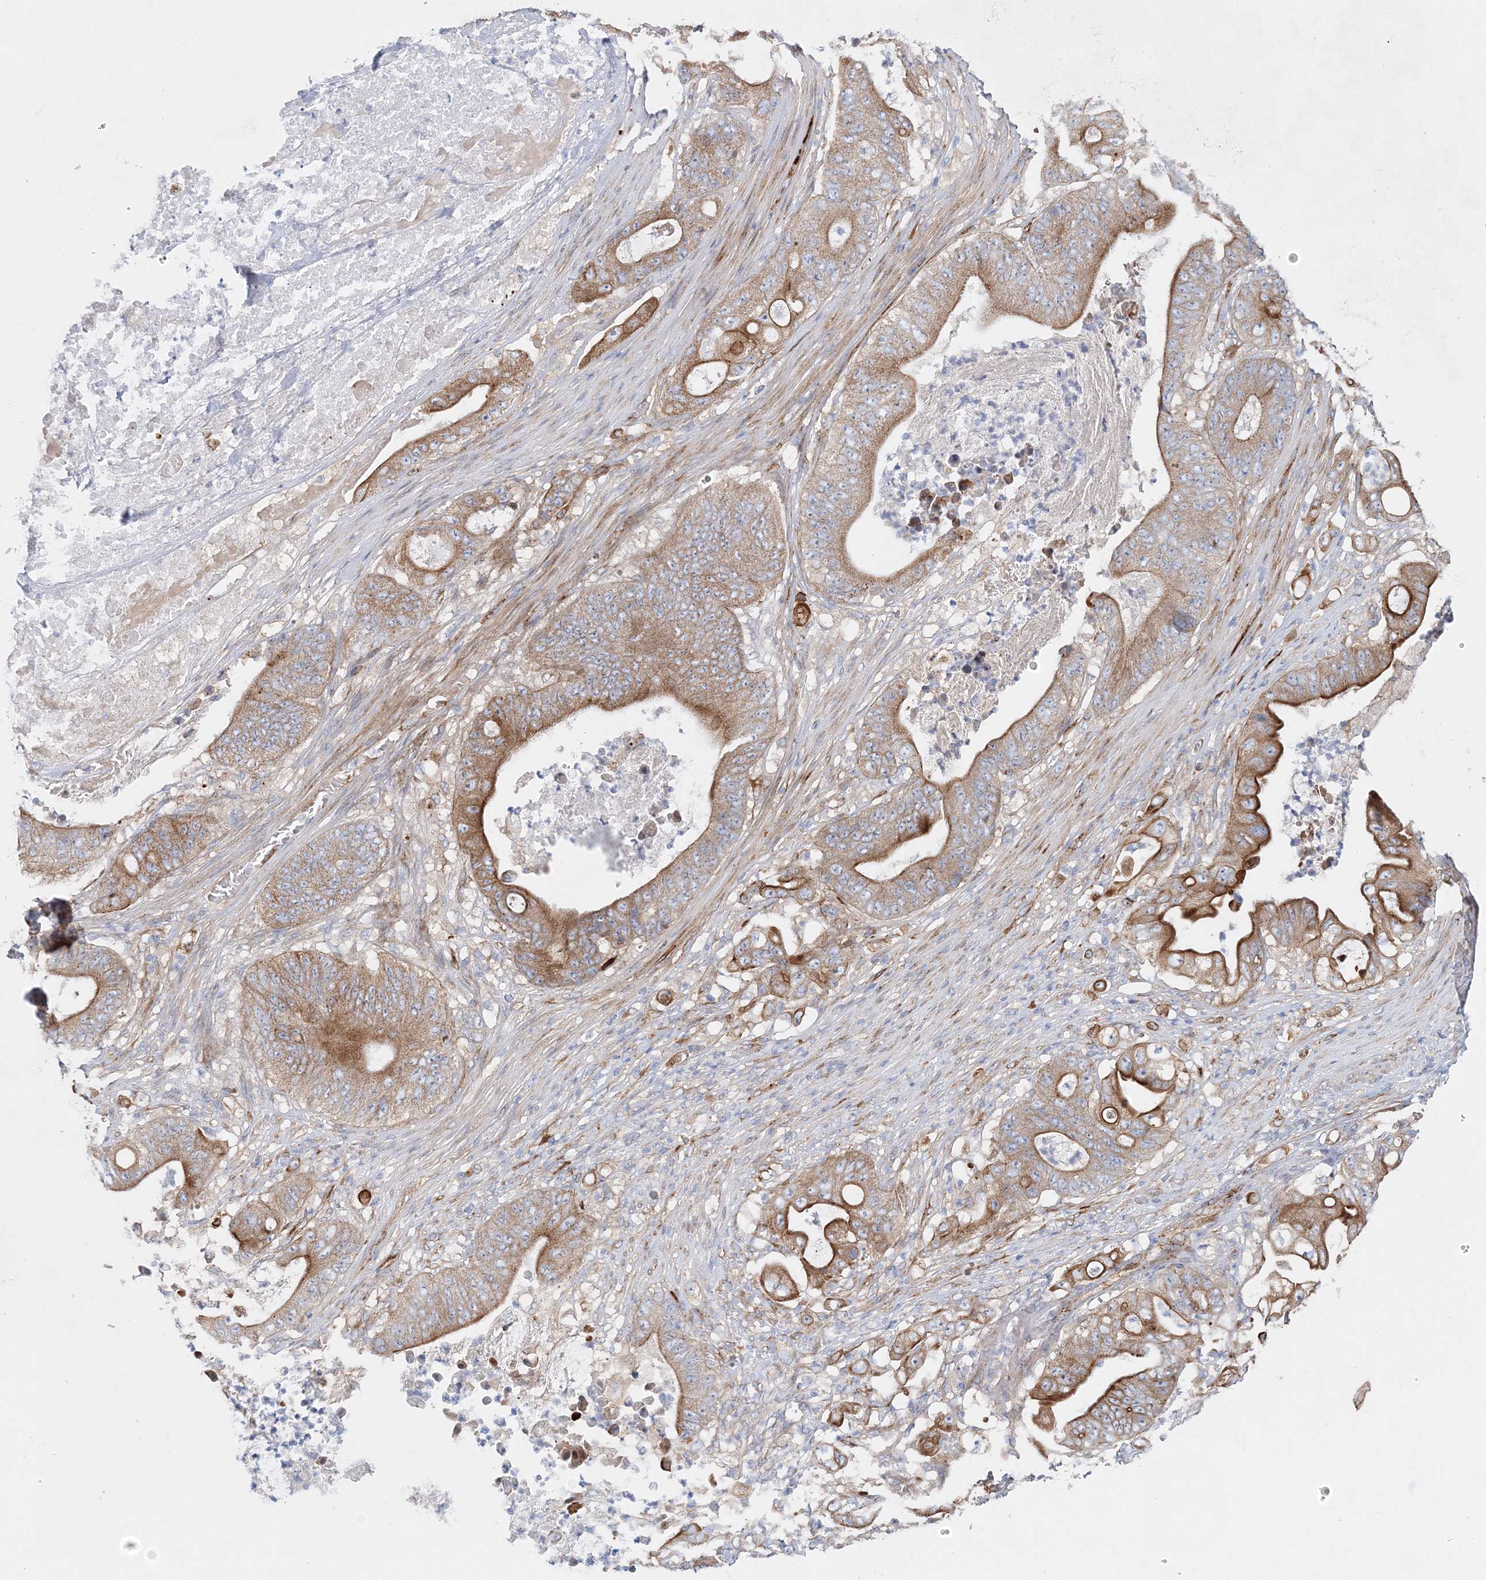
{"staining": {"intensity": "moderate", "quantity": ">75%", "location": "cytoplasmic/membranous"}, "tissue": "stomach cancer", "cell_type": "Tumor cells", "image_type": "cancer", "snomed": [{"axis": "morphology", "description": "Adenocarcinoma, NOS"}, {"axis": "topography", "description": "Stomach"}], "caption": "Stomach cancer (adenocarcinoma) stained with a protein marker shows moderate staining in tumor cells.", "gene": "ZFYVE16", "patient": {"sex": "female", "age": 73}}